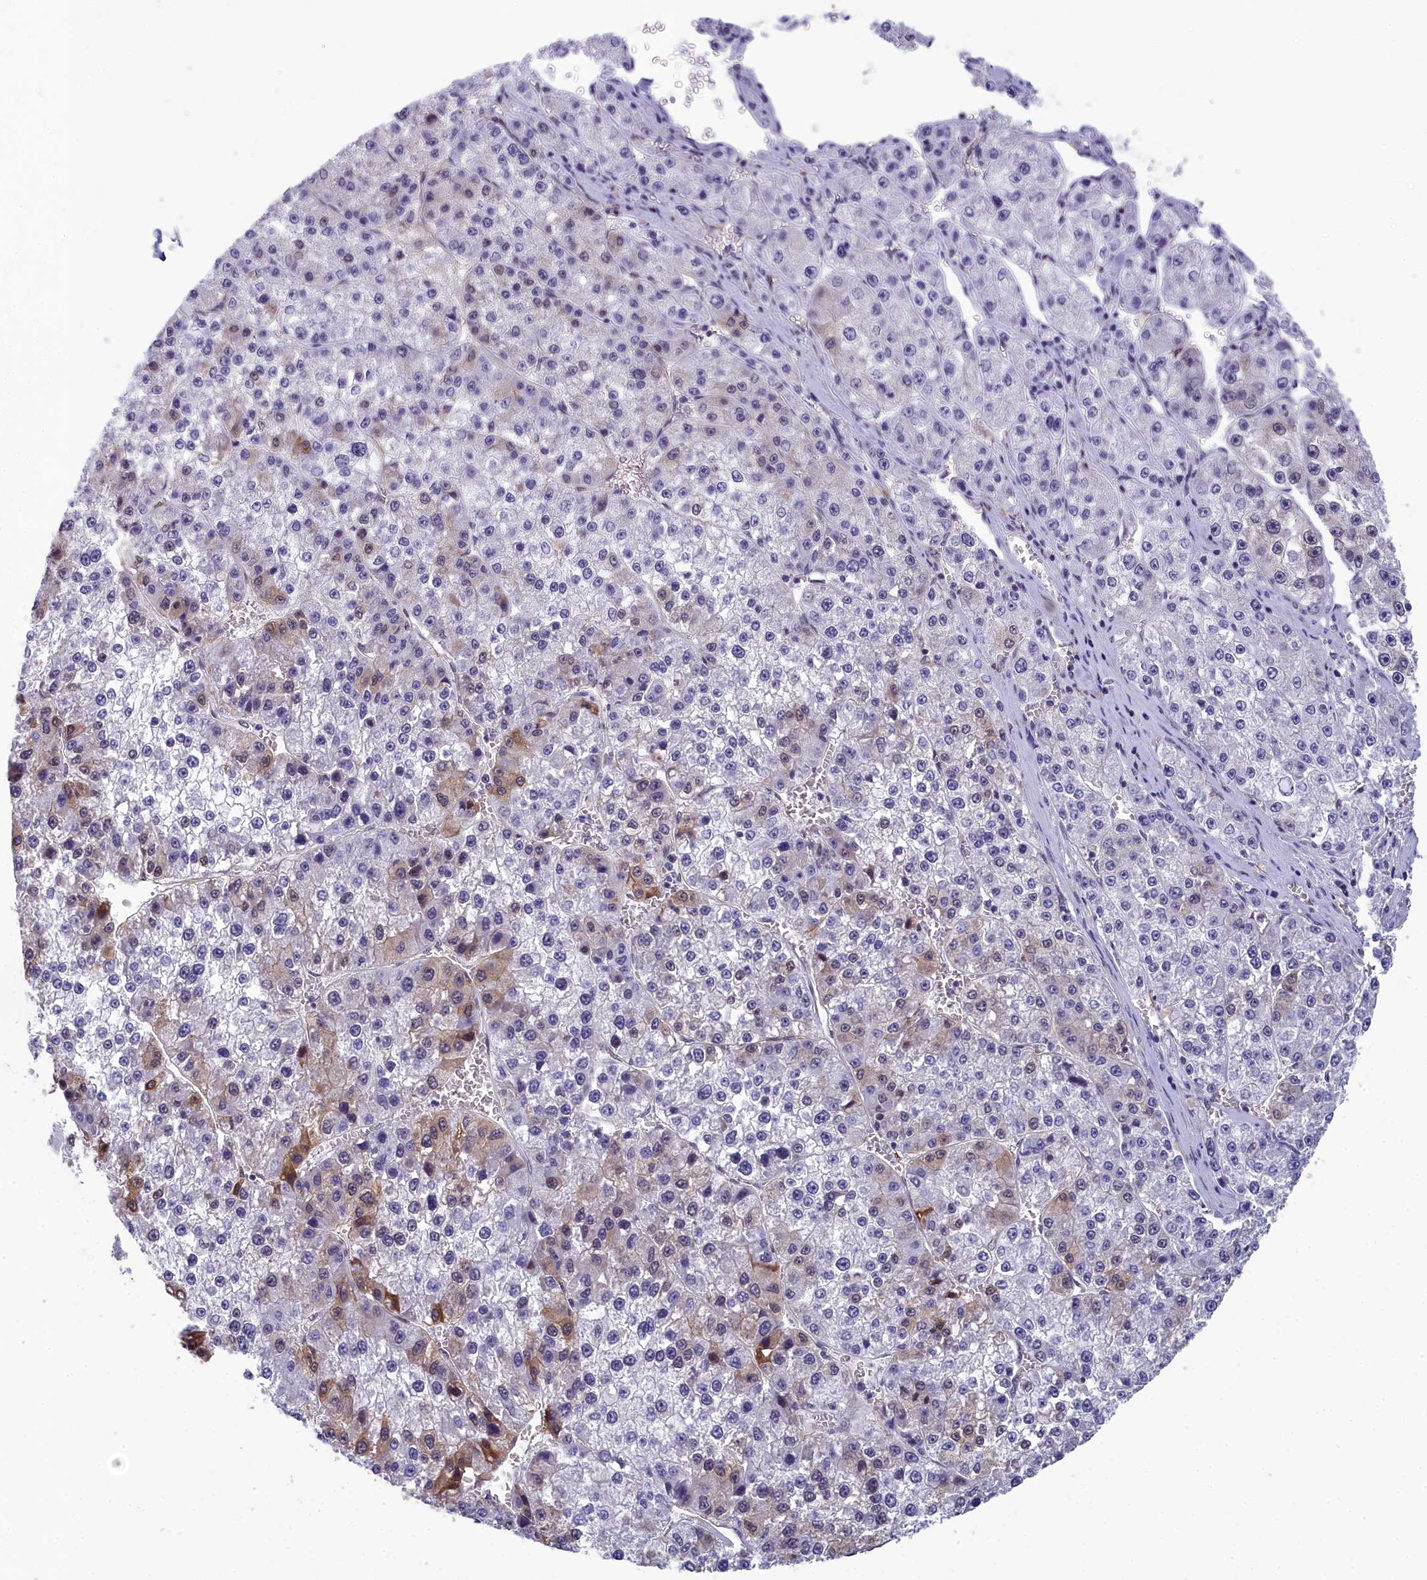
{"staining": {"intensity": "moderate", "quantity": "<25%", "location": "cytoplasmic/membranous,nuclear"}, "tissue": "liver cancer", "cell_type": "Tumor cells", "image_type": "cancer", "snomed": [{"axis": "morphology", "description": "Carcinoma, Hepatocellular, NOS"}, {"axis": "topography", "description": "Liver"}], "caption": "A high-resolution micrograph shows immunohistochemistry (IHC) staining of liver cancer, which reveals moderate cytoplasmic/membranous and nuclear staining in approximately <25% of tumor cells. (Brightfield microscopy of DAB IHC at high magnification).", "gene": "CCDC97", "patient": {"sex": "female", "age": 73}}